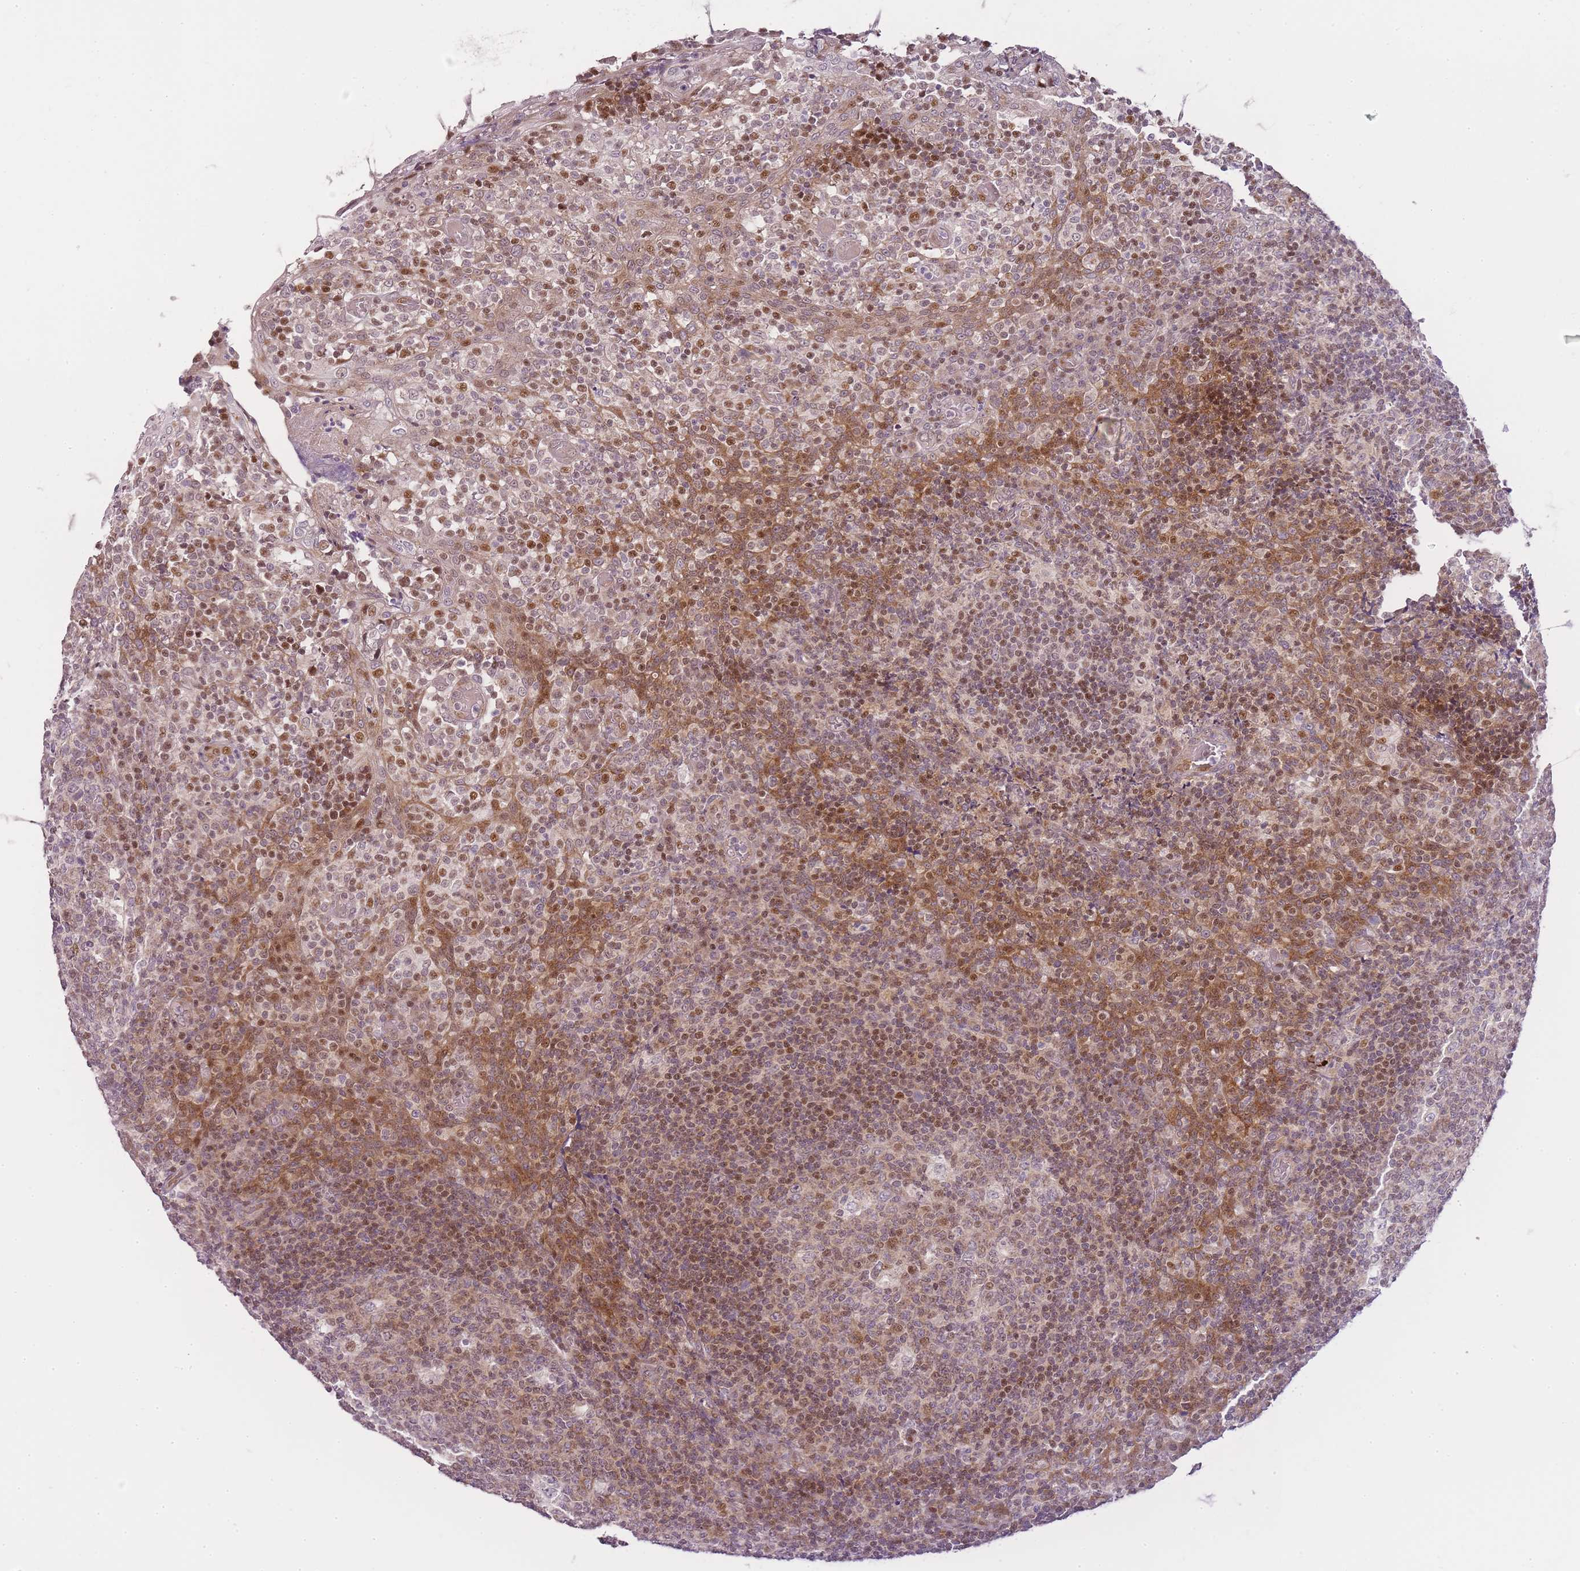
{"staining": {"intensity": "moderate", "quantity": "25%-75%", "location": "cytoplasmic/membranous,nuclear"}, "tissue": "tonsil", "cell_type": "Germinal center cells", "image_type": "normal", "snomed": [{"axis": "morphology", "description": "Normal tissue, NOS"}, {"axis": "topography", "description": "Tonsil"}], "caption": "Moderate cytoplasmic/membranous,nuclear positivity is appreciated in approximately 25%-75% of germinal center cells in benign tonsil. Nuclei are stained in blue.", "gene": "OGG1", "patient": {"sex": "female", "age": 19}}